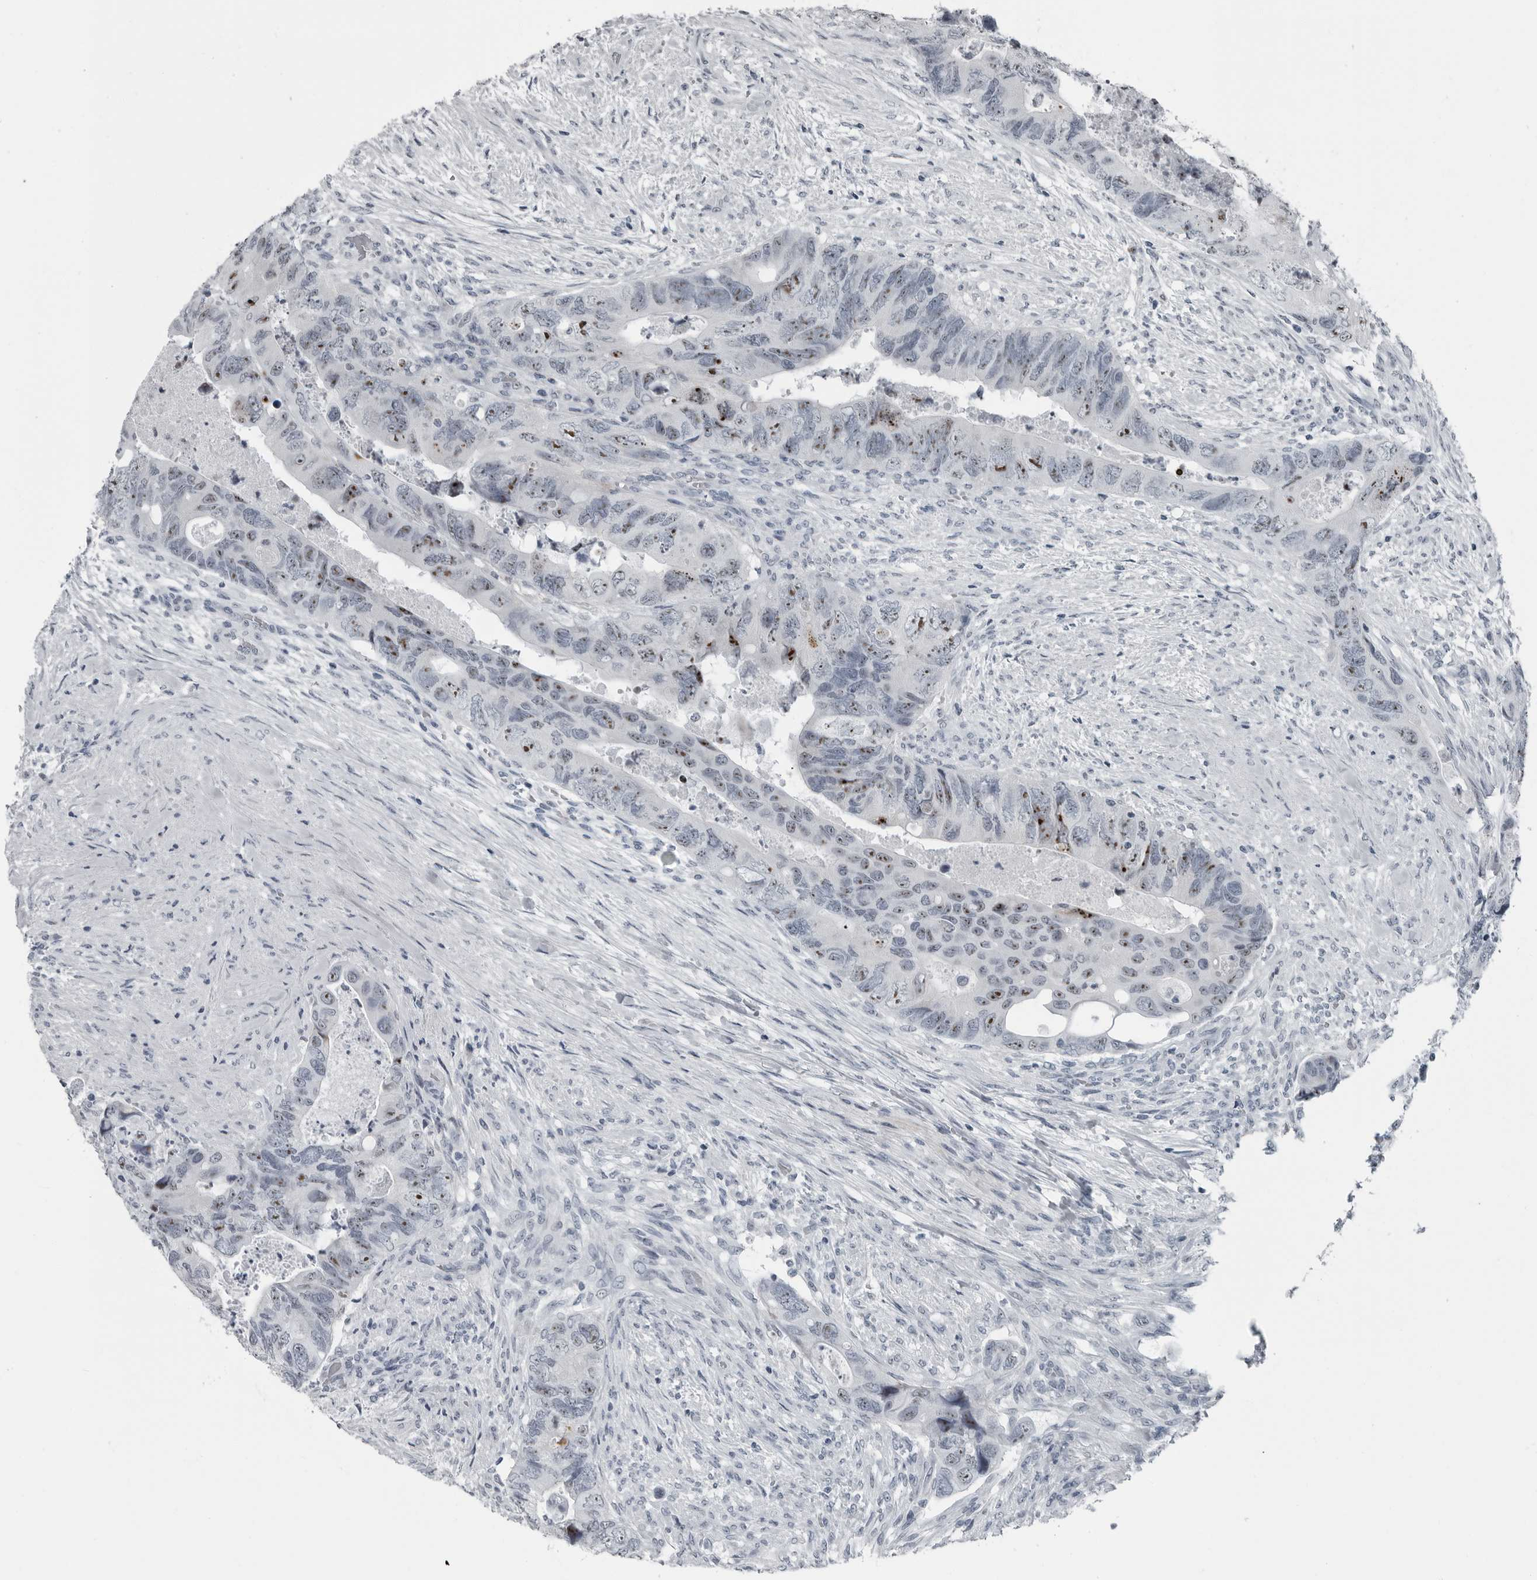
{"staining": {"intensity": "moderate", "quantity": ">75%", "location": "nuclear"}, "tissue": "colorectal cancer", "cell_type": "Tumor cells", "image_type": "cancer", "snomed": [{"axis": "morphology", "description": "Adenocarcinoma, NOS"}, {"axis": "topography", "description": "Rectum"}], "caption": "This image shows immunohistochemistry staining of colorectal cancer, with medium moderate nuclear positivity in about >75% of tumor cells.", "gene": "PDCD11", "patient": {"sex": "male", "age": 63}}